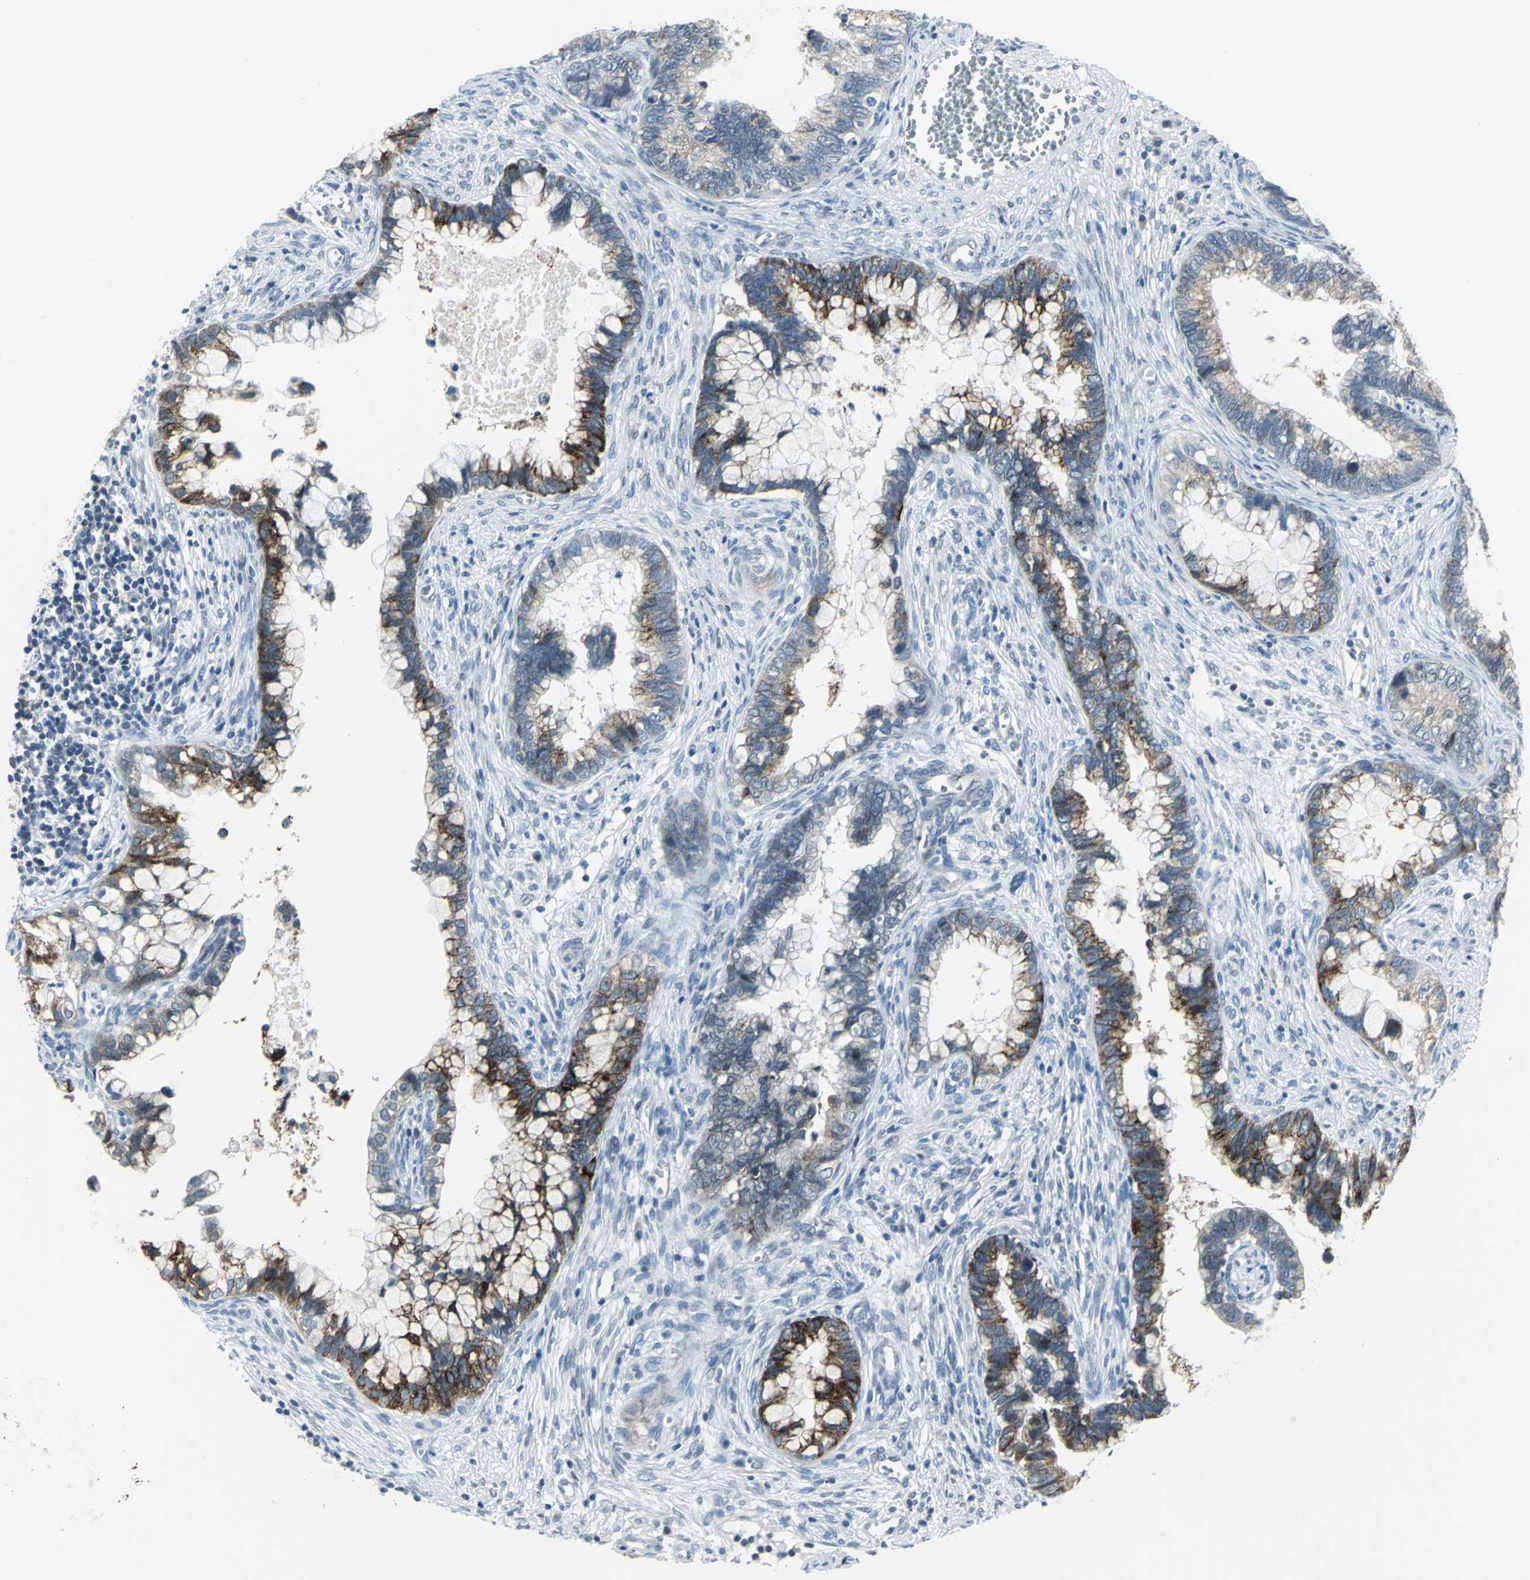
{"staining": {"intensity": "strong", "quantity": "25%-75%", "location": "cytoplasmic/membranous"}, "tissue": "cervical cancer", "cell_type": "Tumor cells", "image_type": "cancer", "snomed": [{"axis": "morphology", "description": "Adenocarcinoma, NOS"}, {"axis": "topography", "description": "Cervix"}], "caption": "This micrograph displays cervical cancer (adenocarcinoma) stained with IHC to label a protein in brown. The cytoplasmic/membranous of tumor cells show strong positivity for the protein. Nuclei are counter-stained blue.", "gene": "SNUPN", "patient": {"sex": "female", "age": 44}}